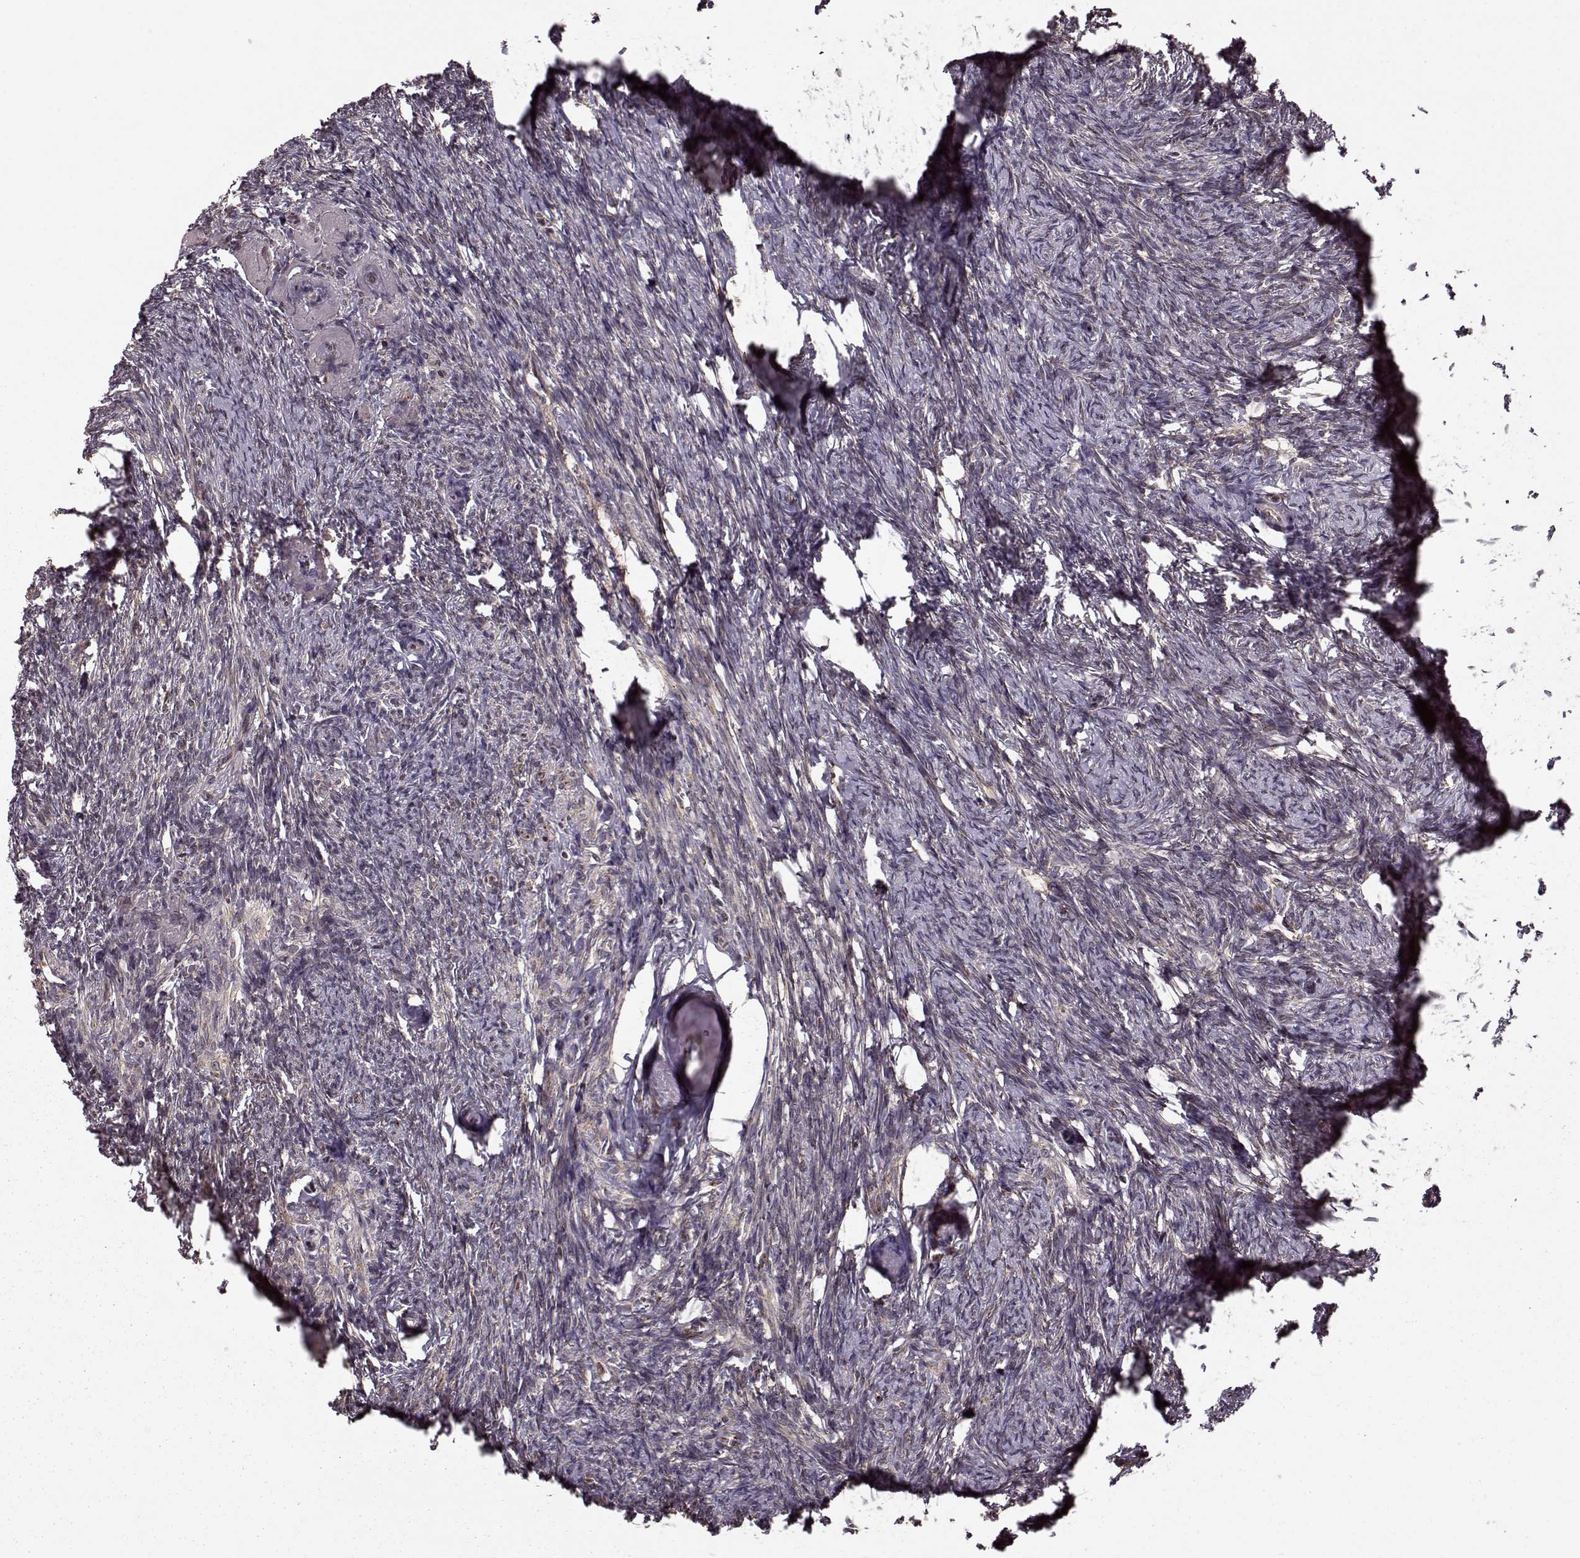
{"staining": {"intensity": "strong", "quantity": ">75%", "location": "cytoplasmic/membranous"}, "tissue": "ovary", "cell_type": "Follicle cells", "image_type": "normal", "snomed": [{"axis": "morphology", "description": "Normal tissue, NOS"}, {"axis": "topography", "description": "Ovary"}], "caption": "An image of human ovary stained for a protein displays strong cytoplasmic/membranous brown staining in follicle cells. The staining is performed using DAB (3,3'-diaminobenzidine) brown chromogen to label protein expression. The nuclei are counter-stained blue using hematoxylin.", "gene": "YIPF5", "patient": {"sex": "female", "age": 72}}